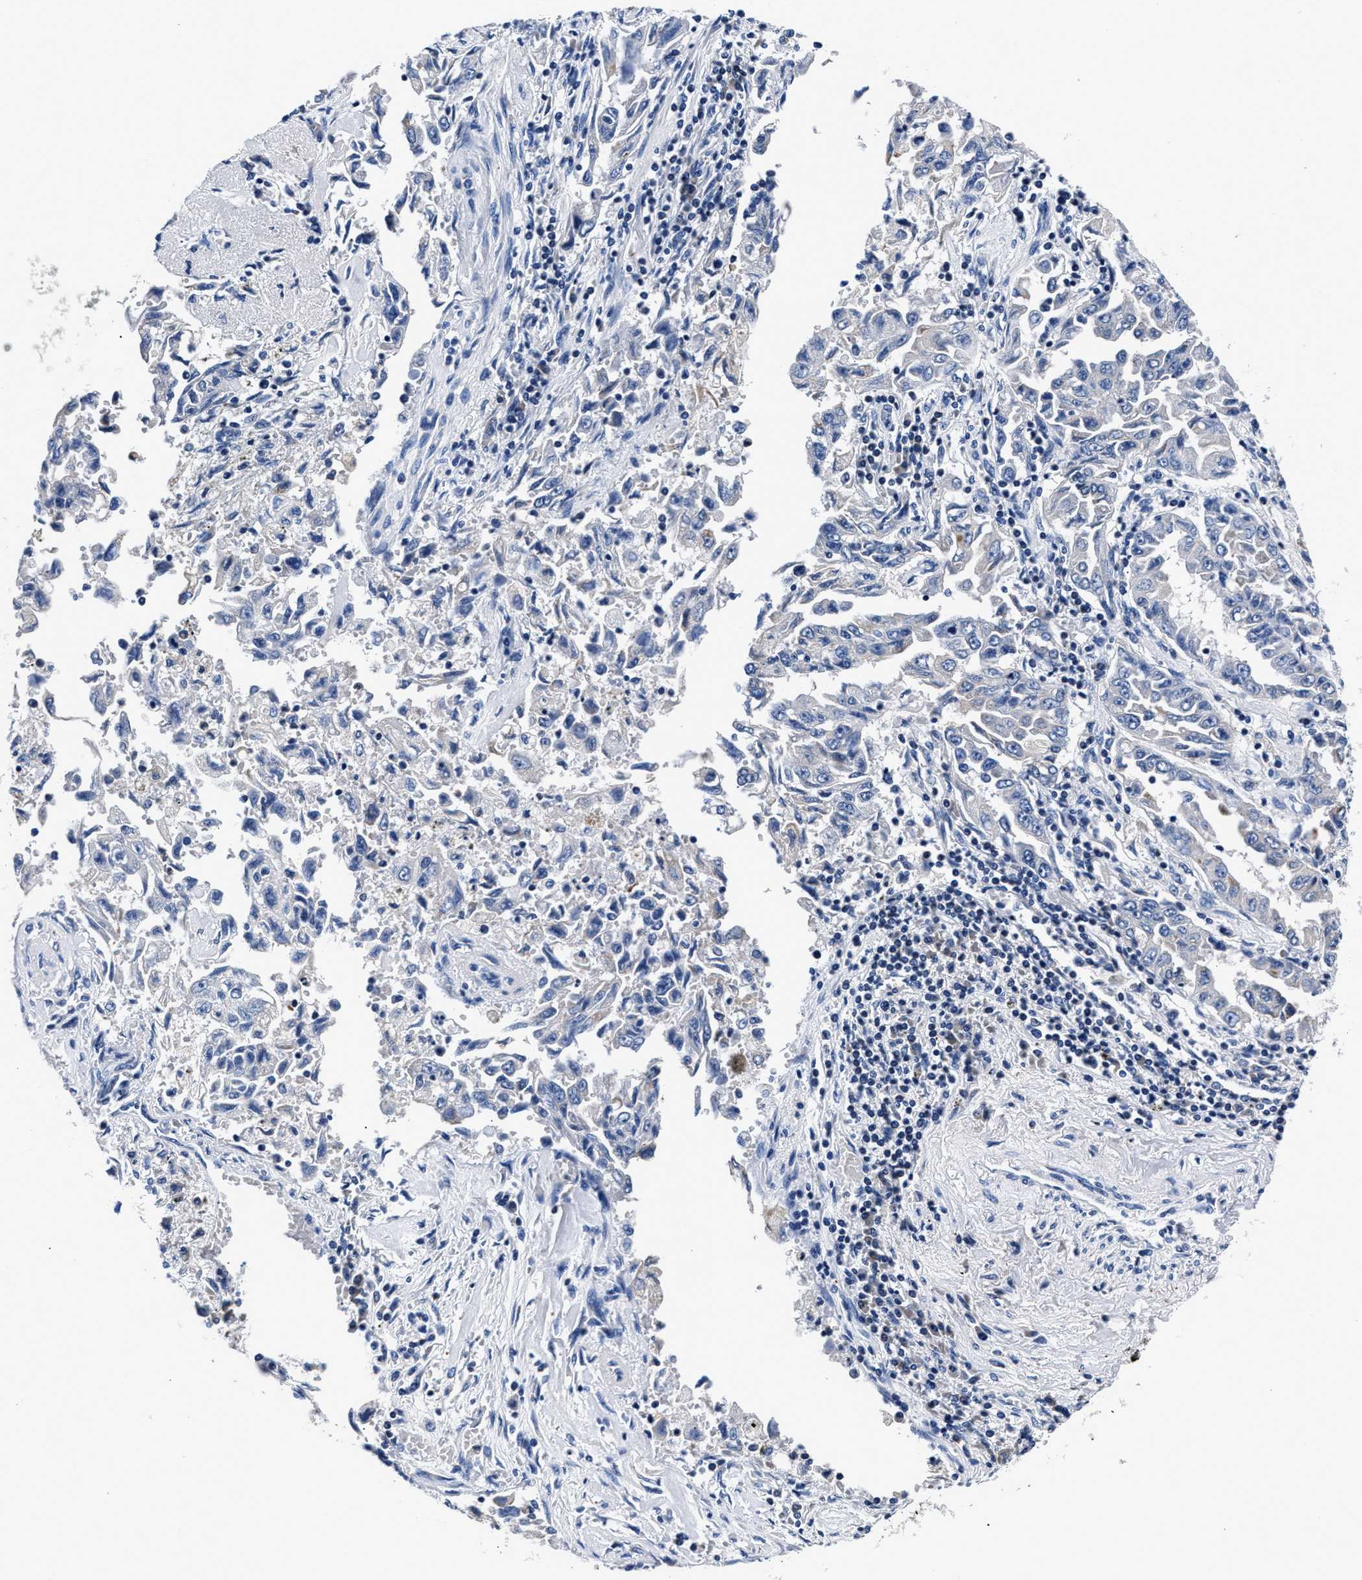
{"staining": {"intensity": "negative", "quantity": "none", "location": "none"}, "tissue": "lung cancer", "cell_type": "Tumor cells", "image_type": "cancer", "snomed": [{"axis": "morphology", "description": "Adenocarcinoma, NOS"}, {"axis": "topography", "description": "Lung"}], "caption": "Immunohistochemistry (IHC) of human adenocarcinoma (lung) demonstrates no positivity in tumor cells.", "gene": "PHF24", "patient": {"sex": "female", "age": 51}}